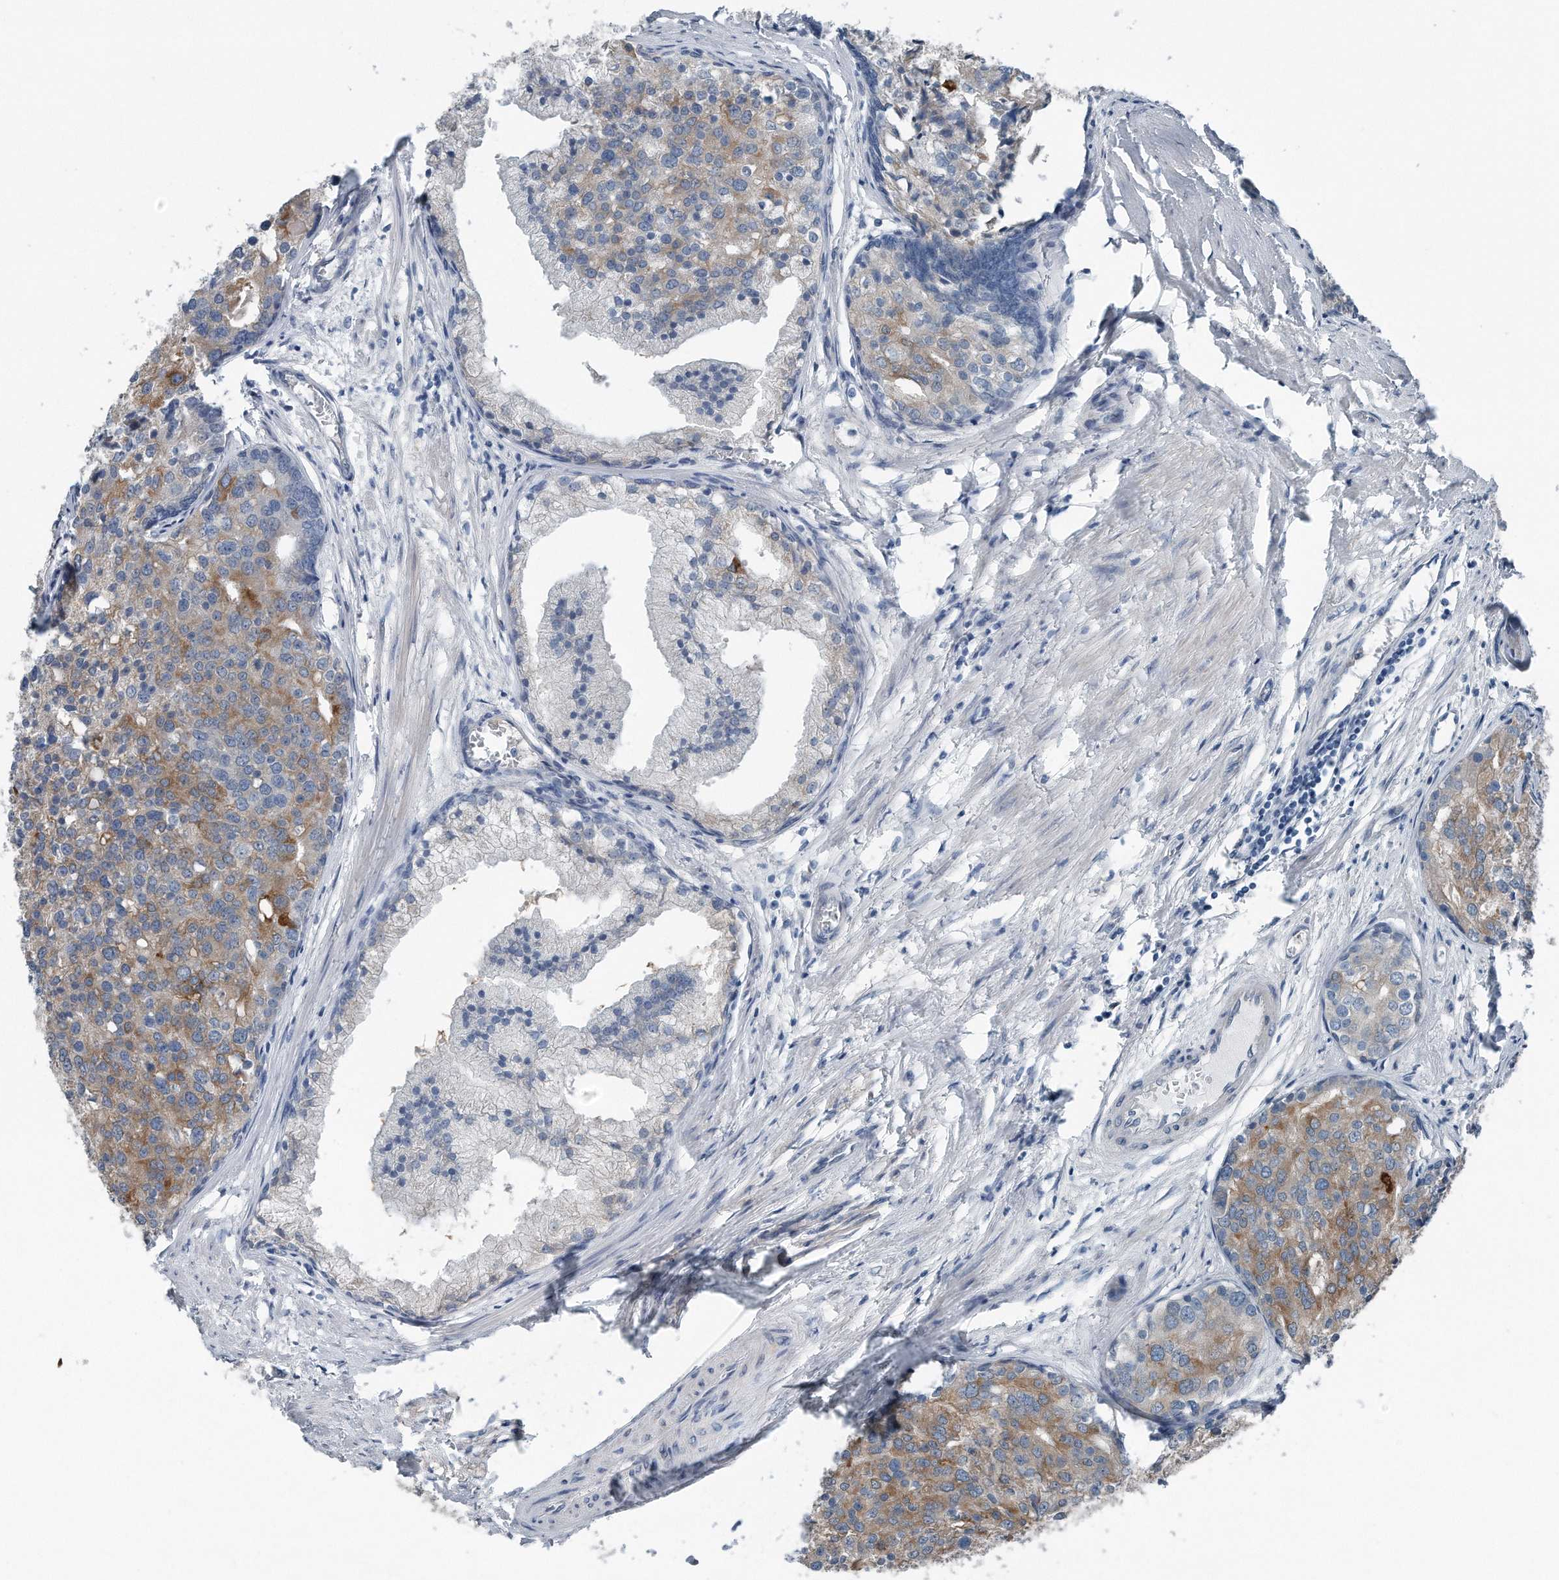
{"staining": {"intensity": "moderate", "quantity": "<25%", "location": "cytoplasmic/membranous"}, "tissue": "prostate cancer", "cell_type": "Tumor cells", "image_type": "cancer", "snomed": [{"axis": "morphology", "description": "Adenocarcinoma, High grade"}, {"axis": "topography", "description": "Prostate"}], "caption": "Tumor cells show moderate cytoplasmic/membranous positivity in about <25% of cells in prostate cancer. (Stains: DAB in brown, nuclei in blue, Microscopy: brightfield microscopy at high magnification).", "gene": "YRDC", "patient": {"sex": "male", "age": 50}}